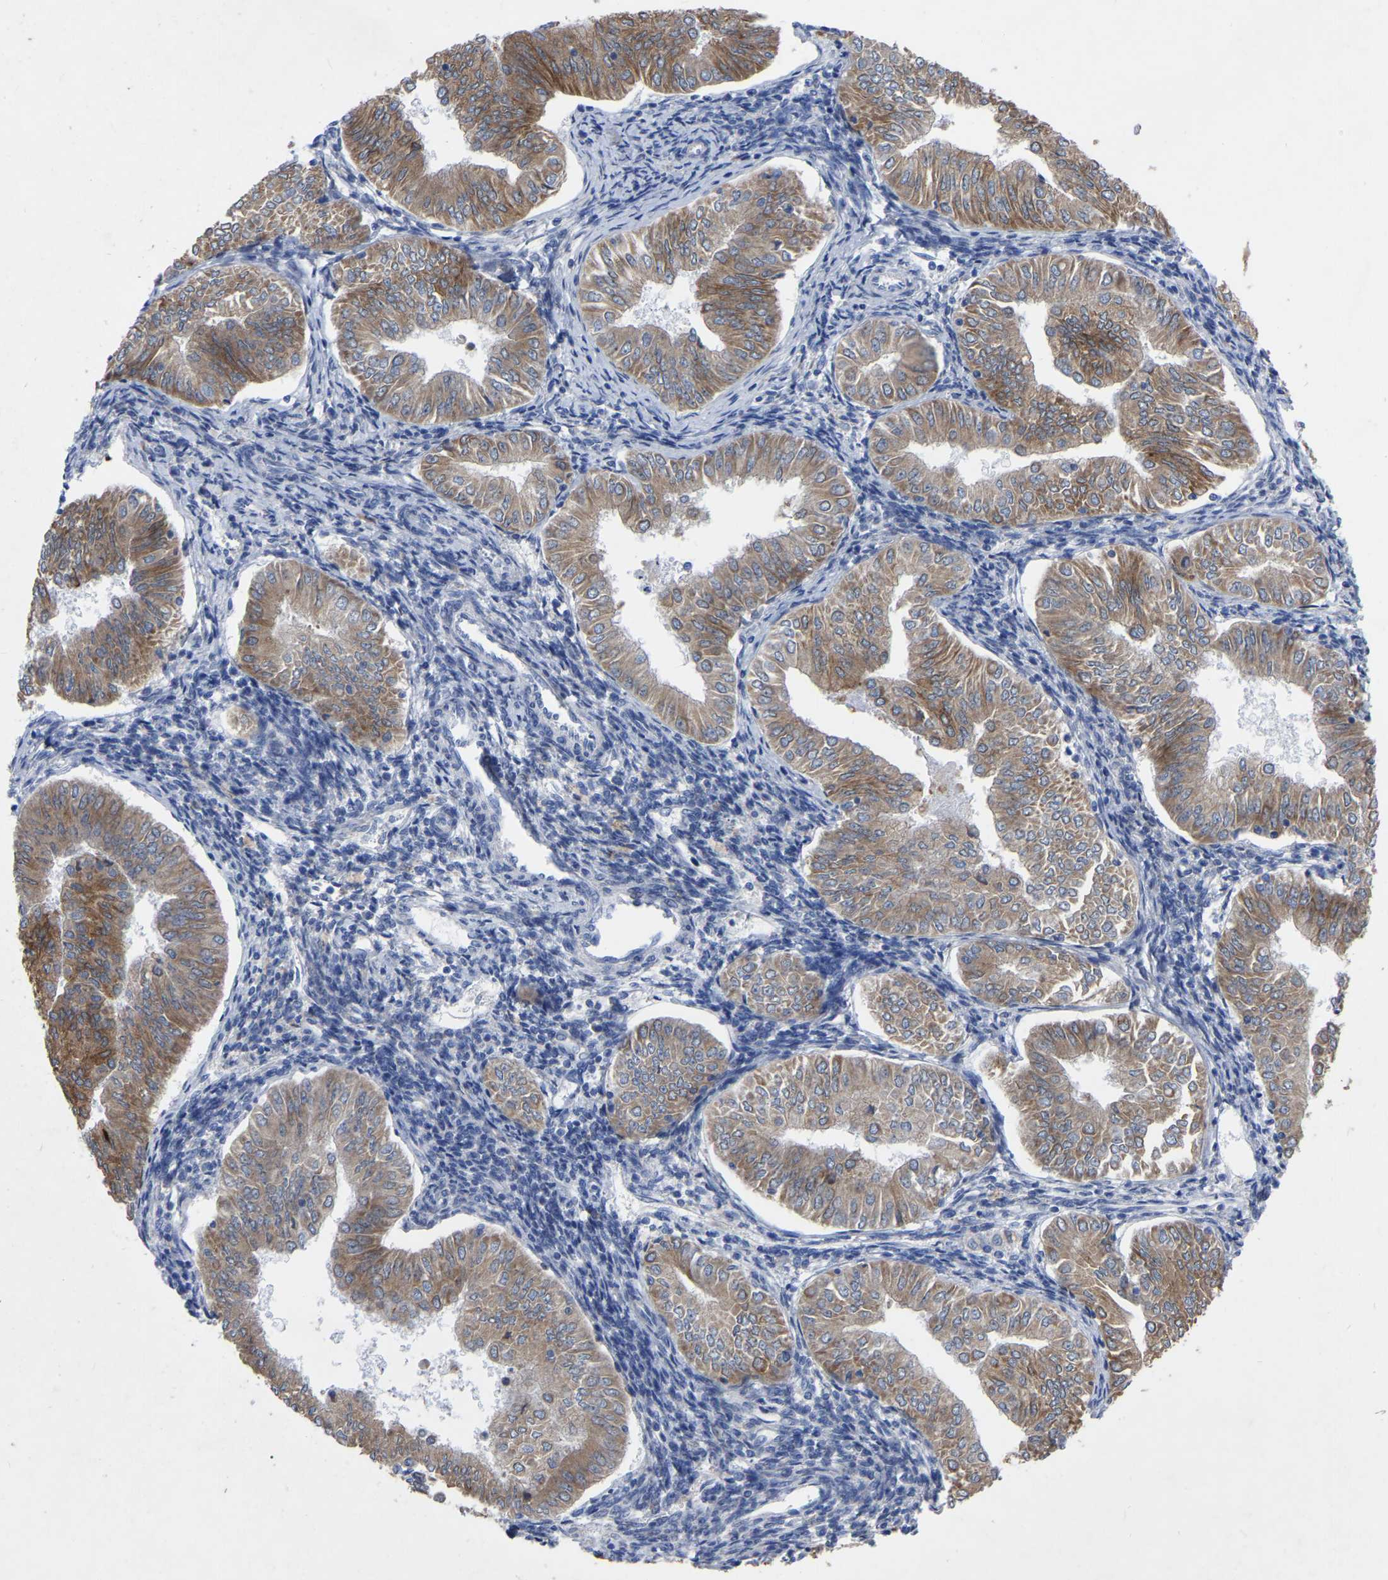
{"staining": {"intensity": "moderate", "quantity": ">75%", "location": "cytoplasmic/membranous"}, "tissue": "endometrial cancer", "cell_type": "Tumor cells", "image_type": "cancer", "snomed": [{"axis": "morphology", "description": "Normal tissue, NOS"}, {"axis": "morphology", "description": "Adenocarcinoma, NOS"}, {"axis": "topography", "description": "Endometrium"}], "caption": "Approximately >75% of tumor cells in human adenocarcinoma (endometrial) exhibit moderate cytoplasmic/membranous protein expression as visualized by brown immunohistochemical staining.", "gene": "STRIP2", "patient": {"sex": "female", "age": 53}}